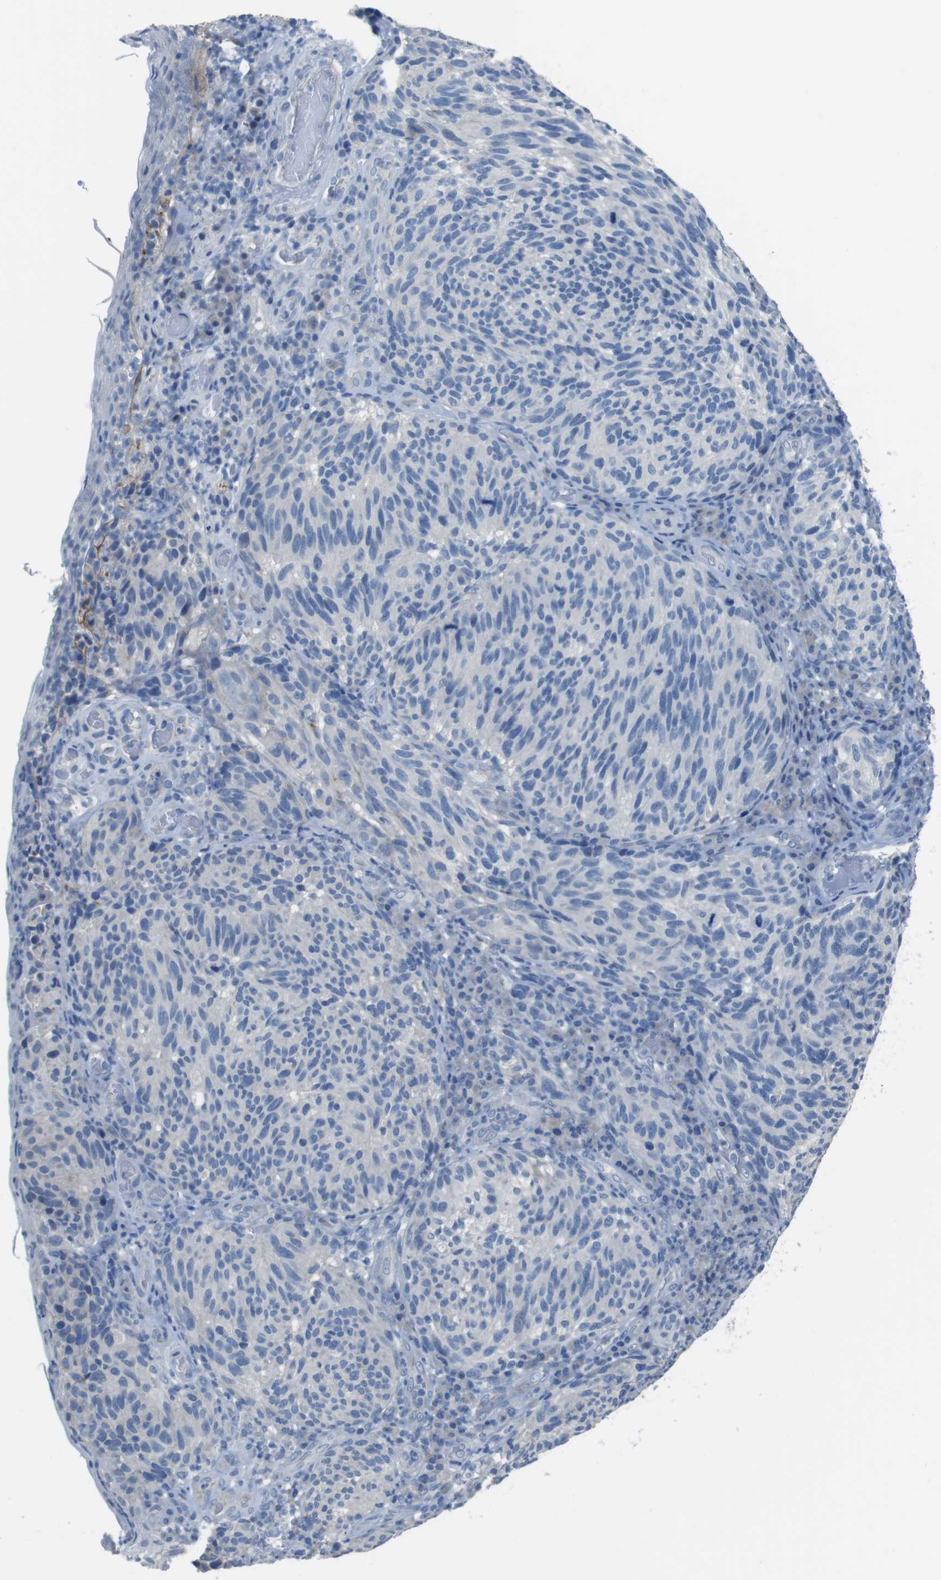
{"staining": {"intensity": "negative", "quantity": "none", "location": "none"}, "tissue": "melanoma", "cell_type": "Tumor cells", "image_type": "cancer", "snomed": [{"axis": "morphology", "description": "Malignant melanoma, NOS"}, {"axis": "topography", "description": "Skin"}], "caption": "Immunohistochemistry (IHC) photomicrograph of human melanoma stained for a protein (brown), which exhibits no positivity in tumor cells.", "gene": "CYP2C8", "patient": {"sex": "female", "age": 73}}